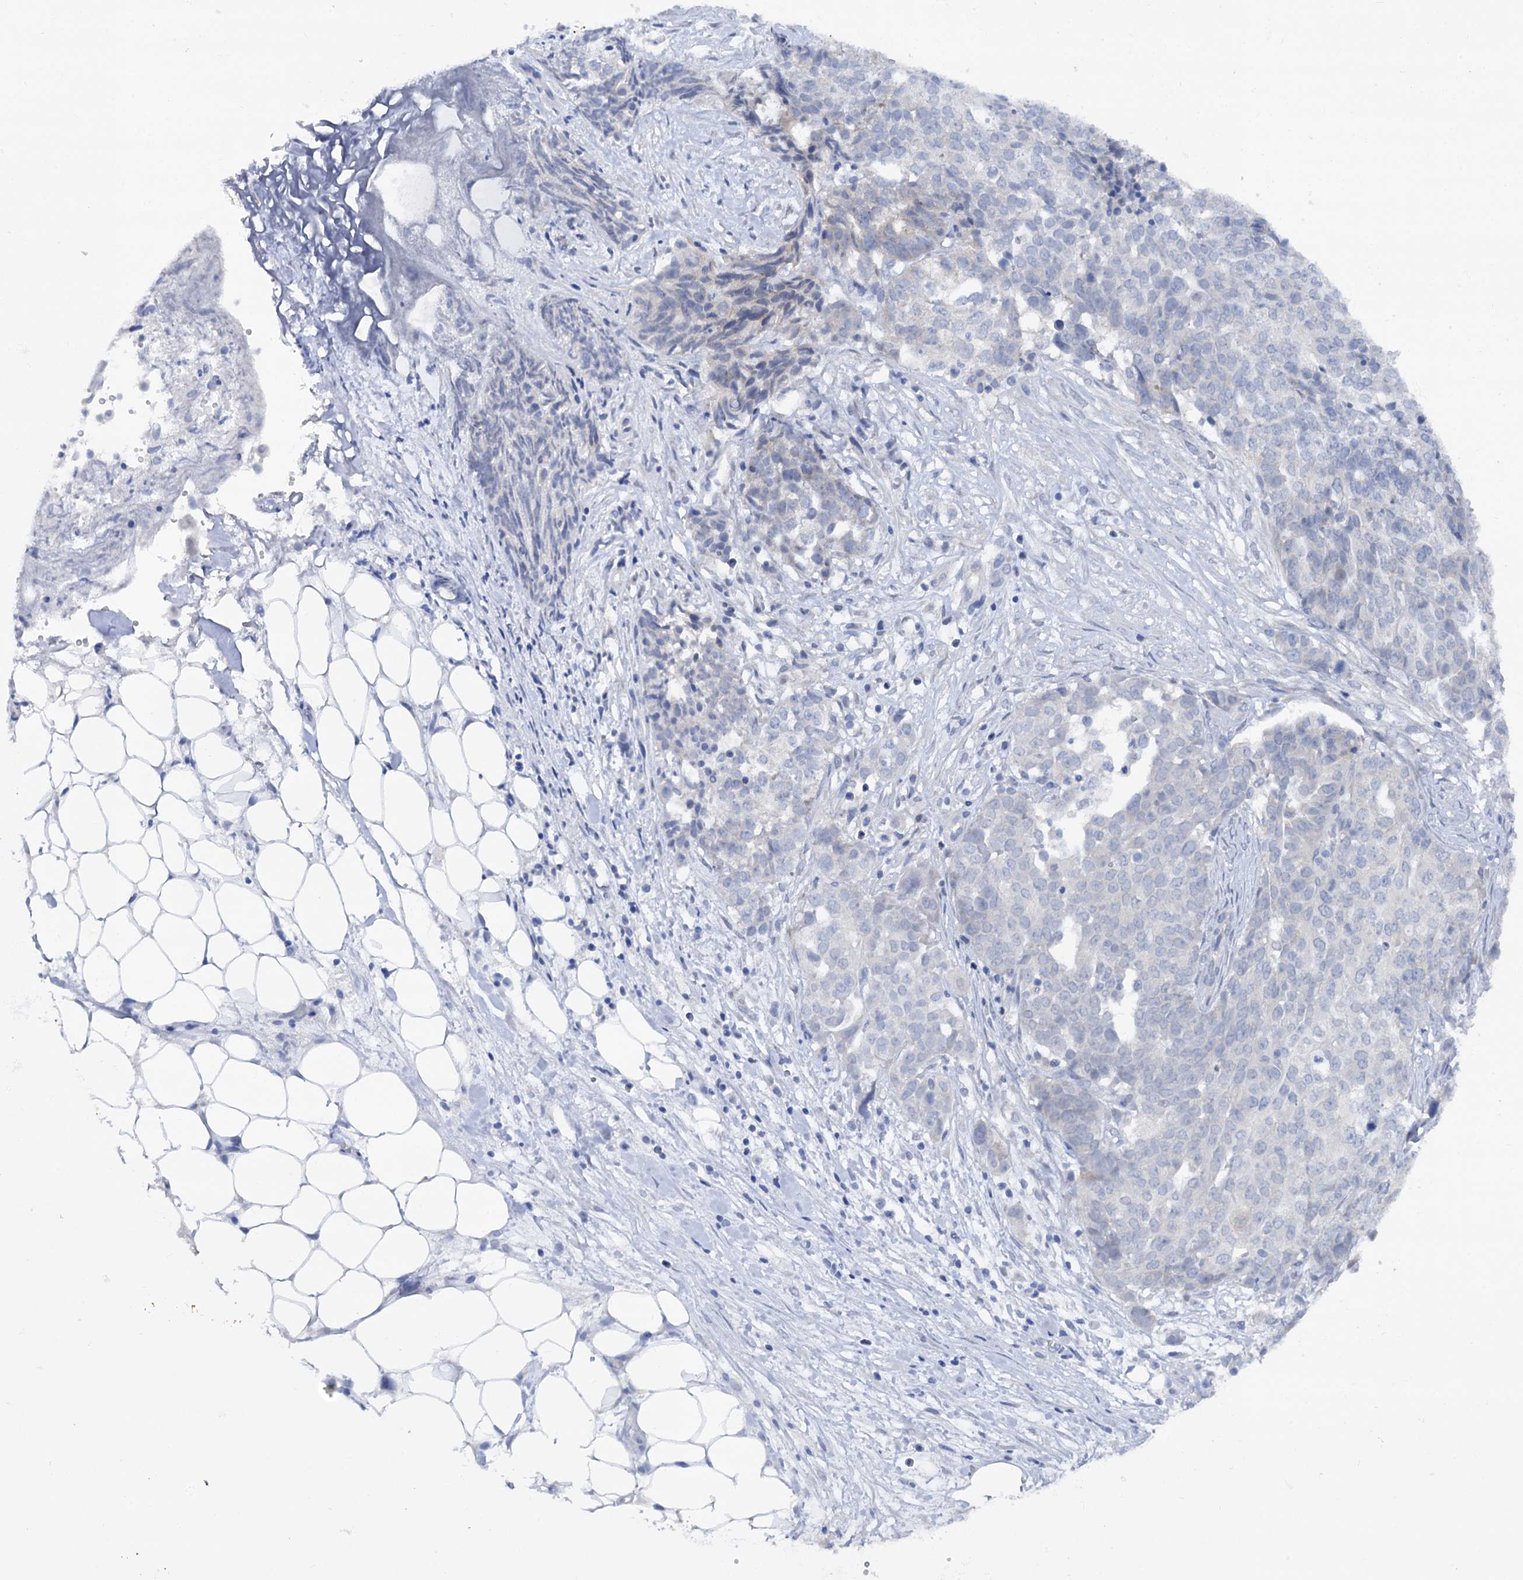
{"staining": {"intensity": "negative", "quantity": "none", "location": "none"}, "tissue": "ovarian cancer", "cell_type": "Tumor cells", "image_type": "cancer", "snomed": [{"axis": "morphology", "description": "Cystadenocarcinoma, serous, NOS"}, {"axis": "topography", "description": "Soft tissue"}, {"axis": "topography", "description": "Ovary"}], "caption": "Micrograph shows no protein staining in tumor cells of ovarian cancer (serous cystadenocarcinoma) tissue.", "gene": "CAPRIN2", "patient": {"sex": "female", "age": 57}}